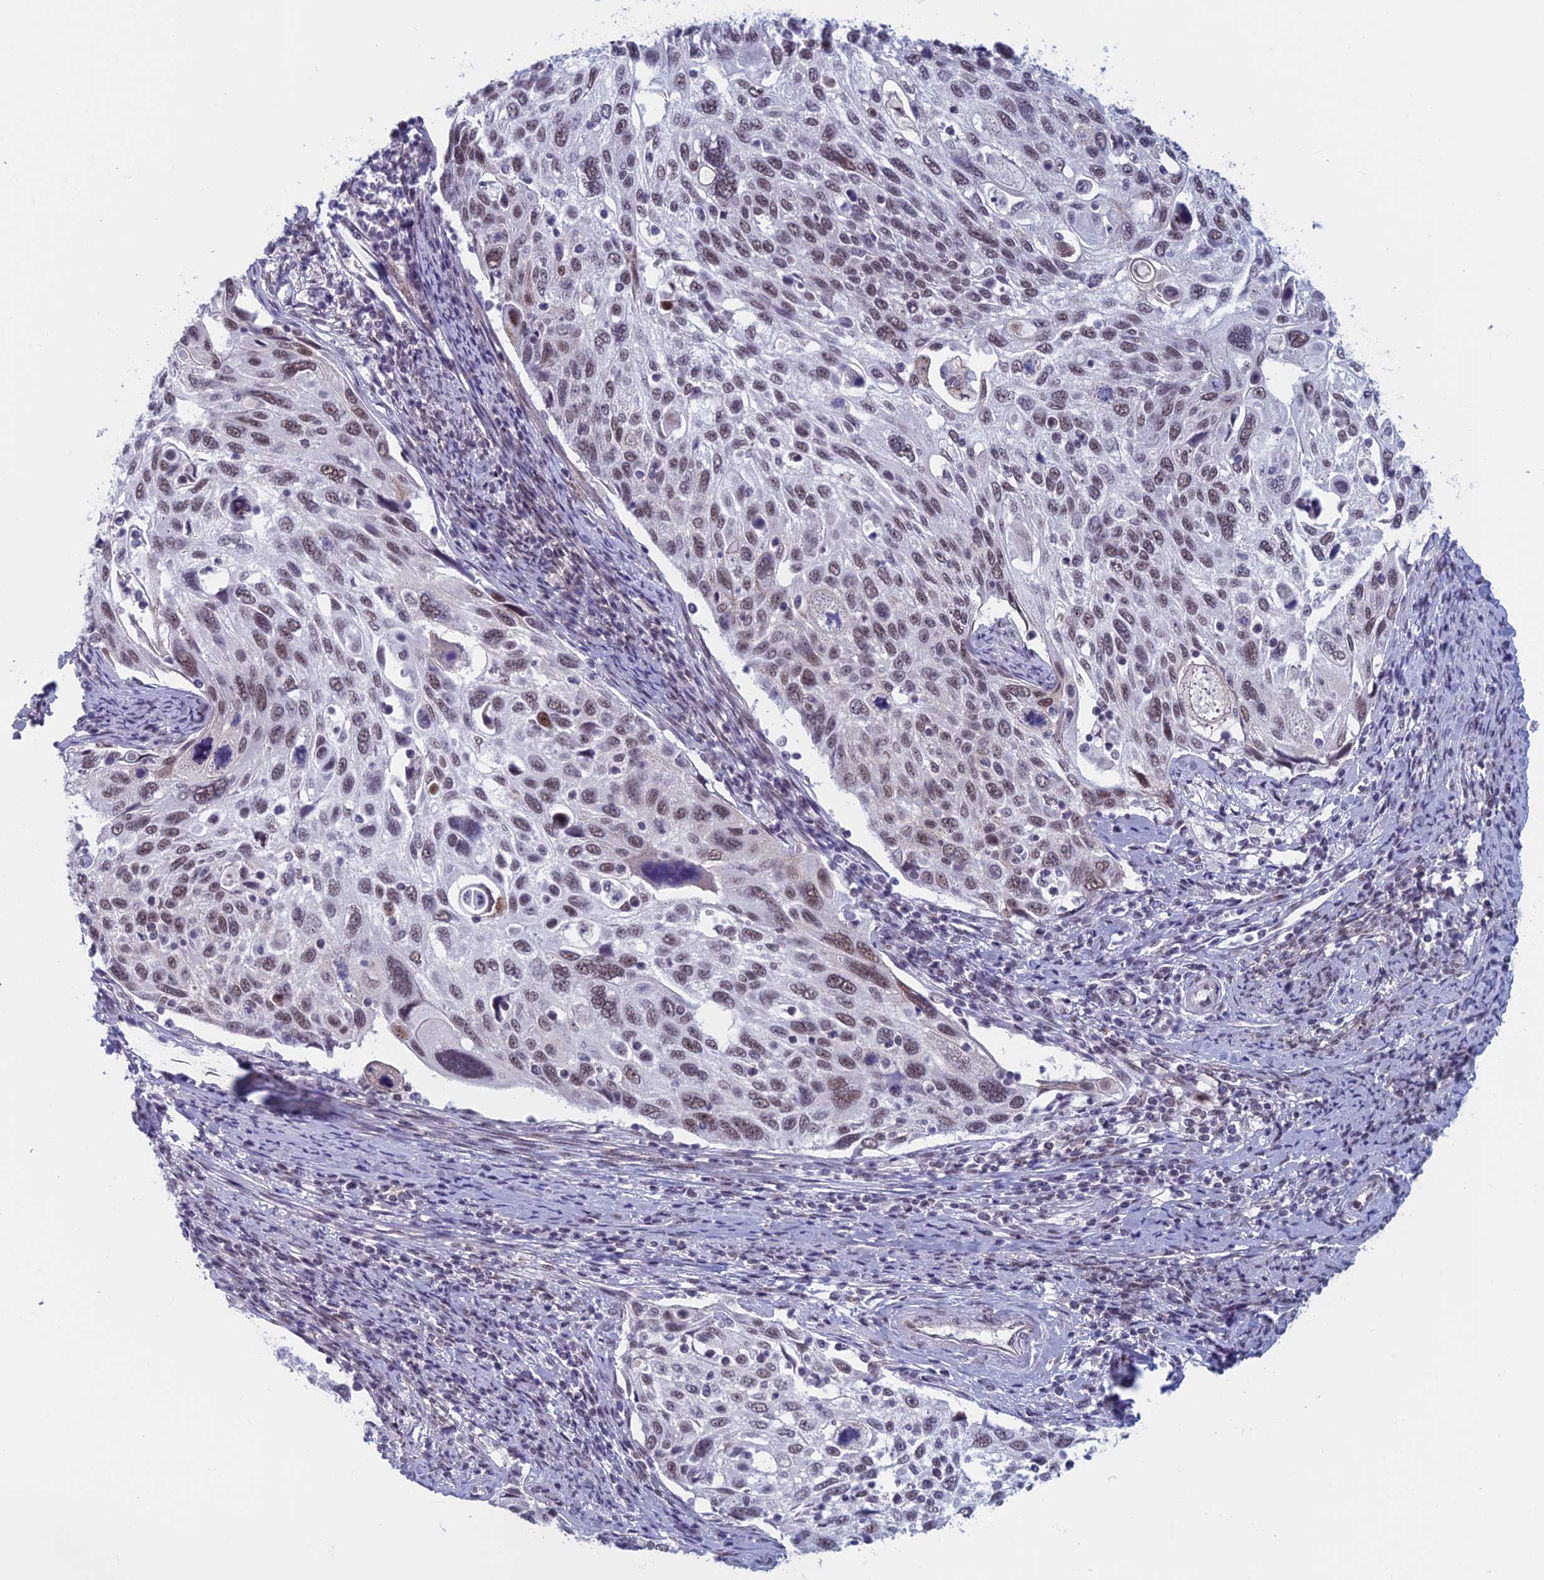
{"staining": {"intensity": "moderate", "quantity": "25%-75%", "location": "nuclear"}, "tissue": "cervical cancer", "cell_type": "Tumor cells", "image_type": "cancer", "snomed": [{"axis": "morphology", "description": "Squamous cell carcinoma, NOS"}, {"axis": "topography", "description": "Cervix"}], "caption": "Approximately 25%-75% of tumor cells in cervical cancer reveal moderate nuclear protein expression as visualized by brown immunohistochemical staining.", "gene": "ASH2L", "patient": {"sex": "female", "age": 70}}